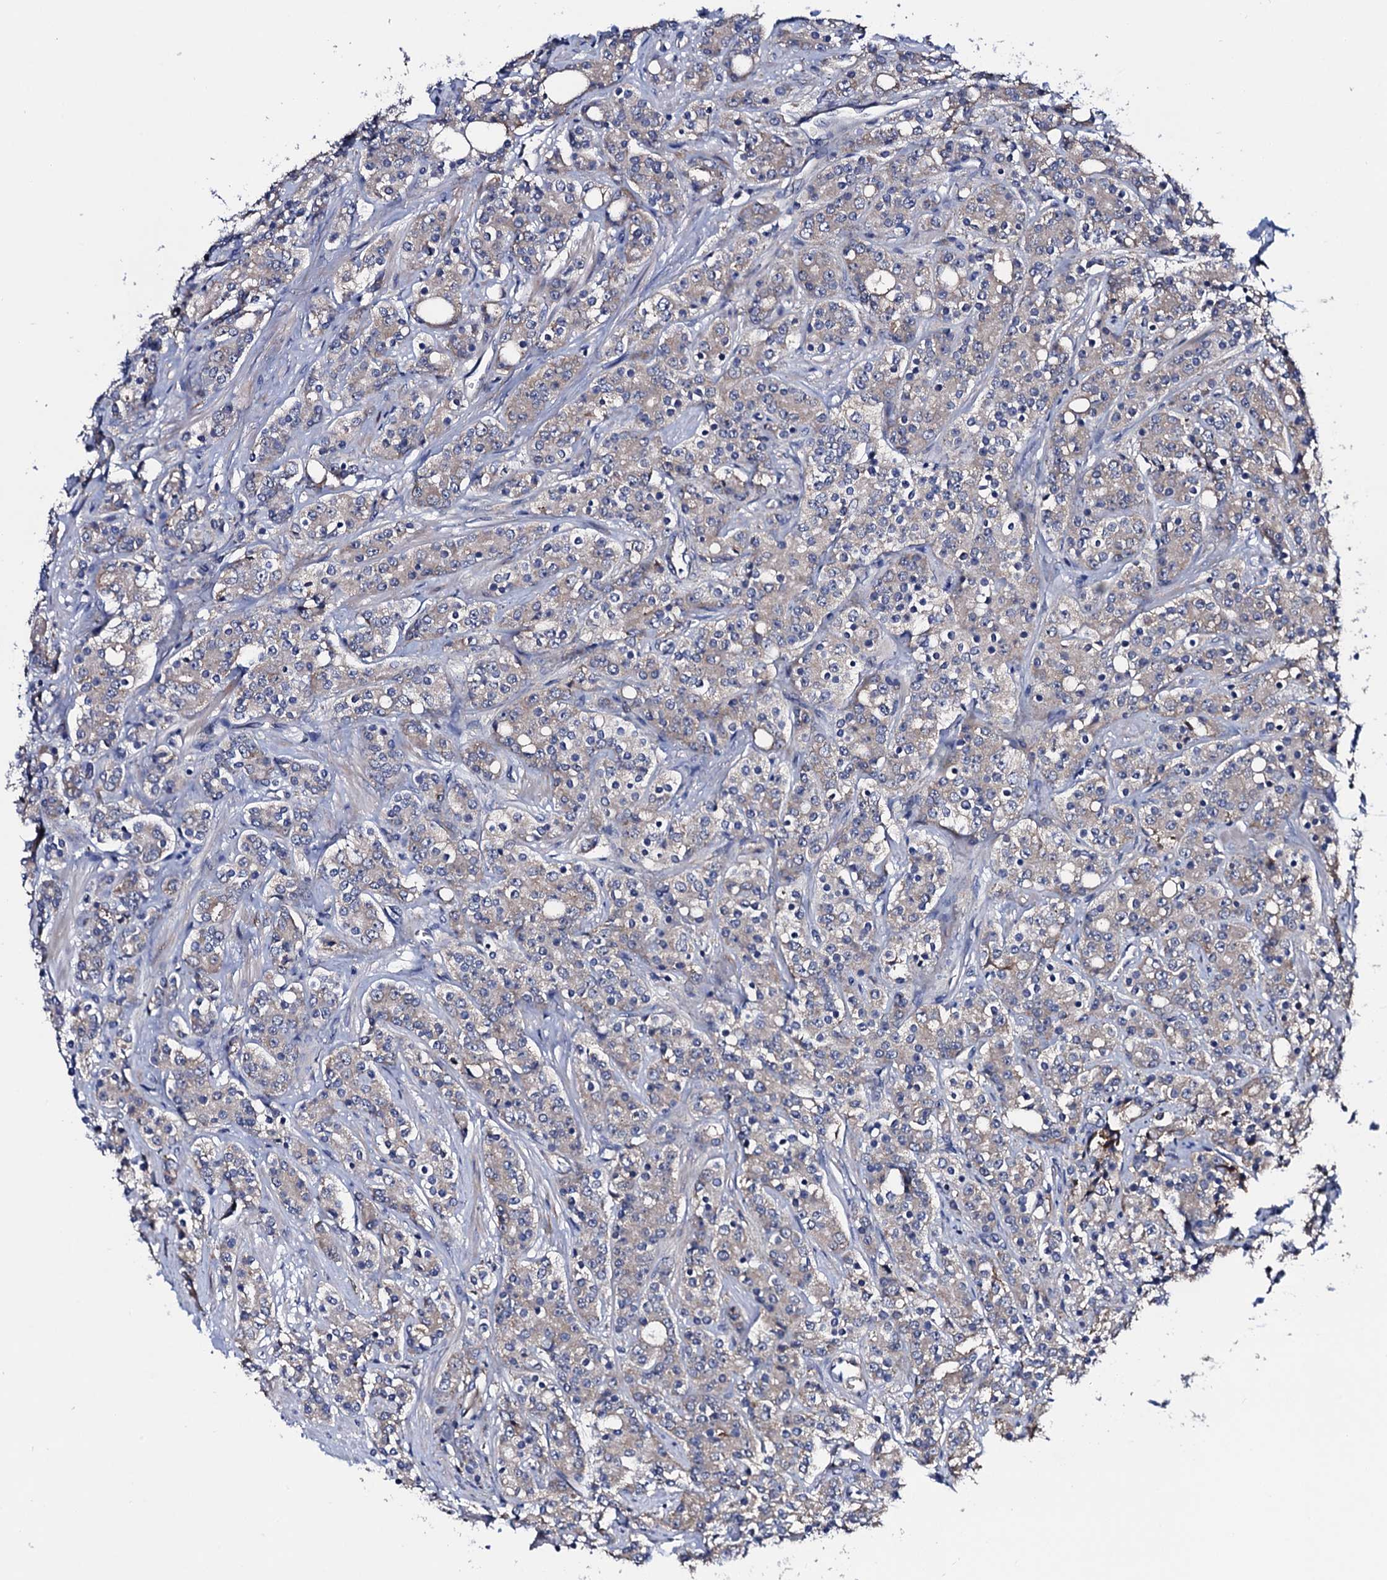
{"staining": {"intensity": "weak", "quantity": "<25%", "location": "cytoplasmic/membranous"}, "tissue": "prostate cancer", "cell_type": "Tumor cells", "image_type": "cancer", "snomed": [{"axis": "morphology", "description": "Adenocarcinoma, High grade"}, {"axis": "topography", "description": "Prostate"}], "caption": "The histopathology image reveals no significant expression in tumor cells of prostate adenocarcinoma (high-grade). (DAB IHC visualized using brightfield microscopy, high magnification).", "gene": "TRMT112", "patient": {"sex": "male", "age": 62}}